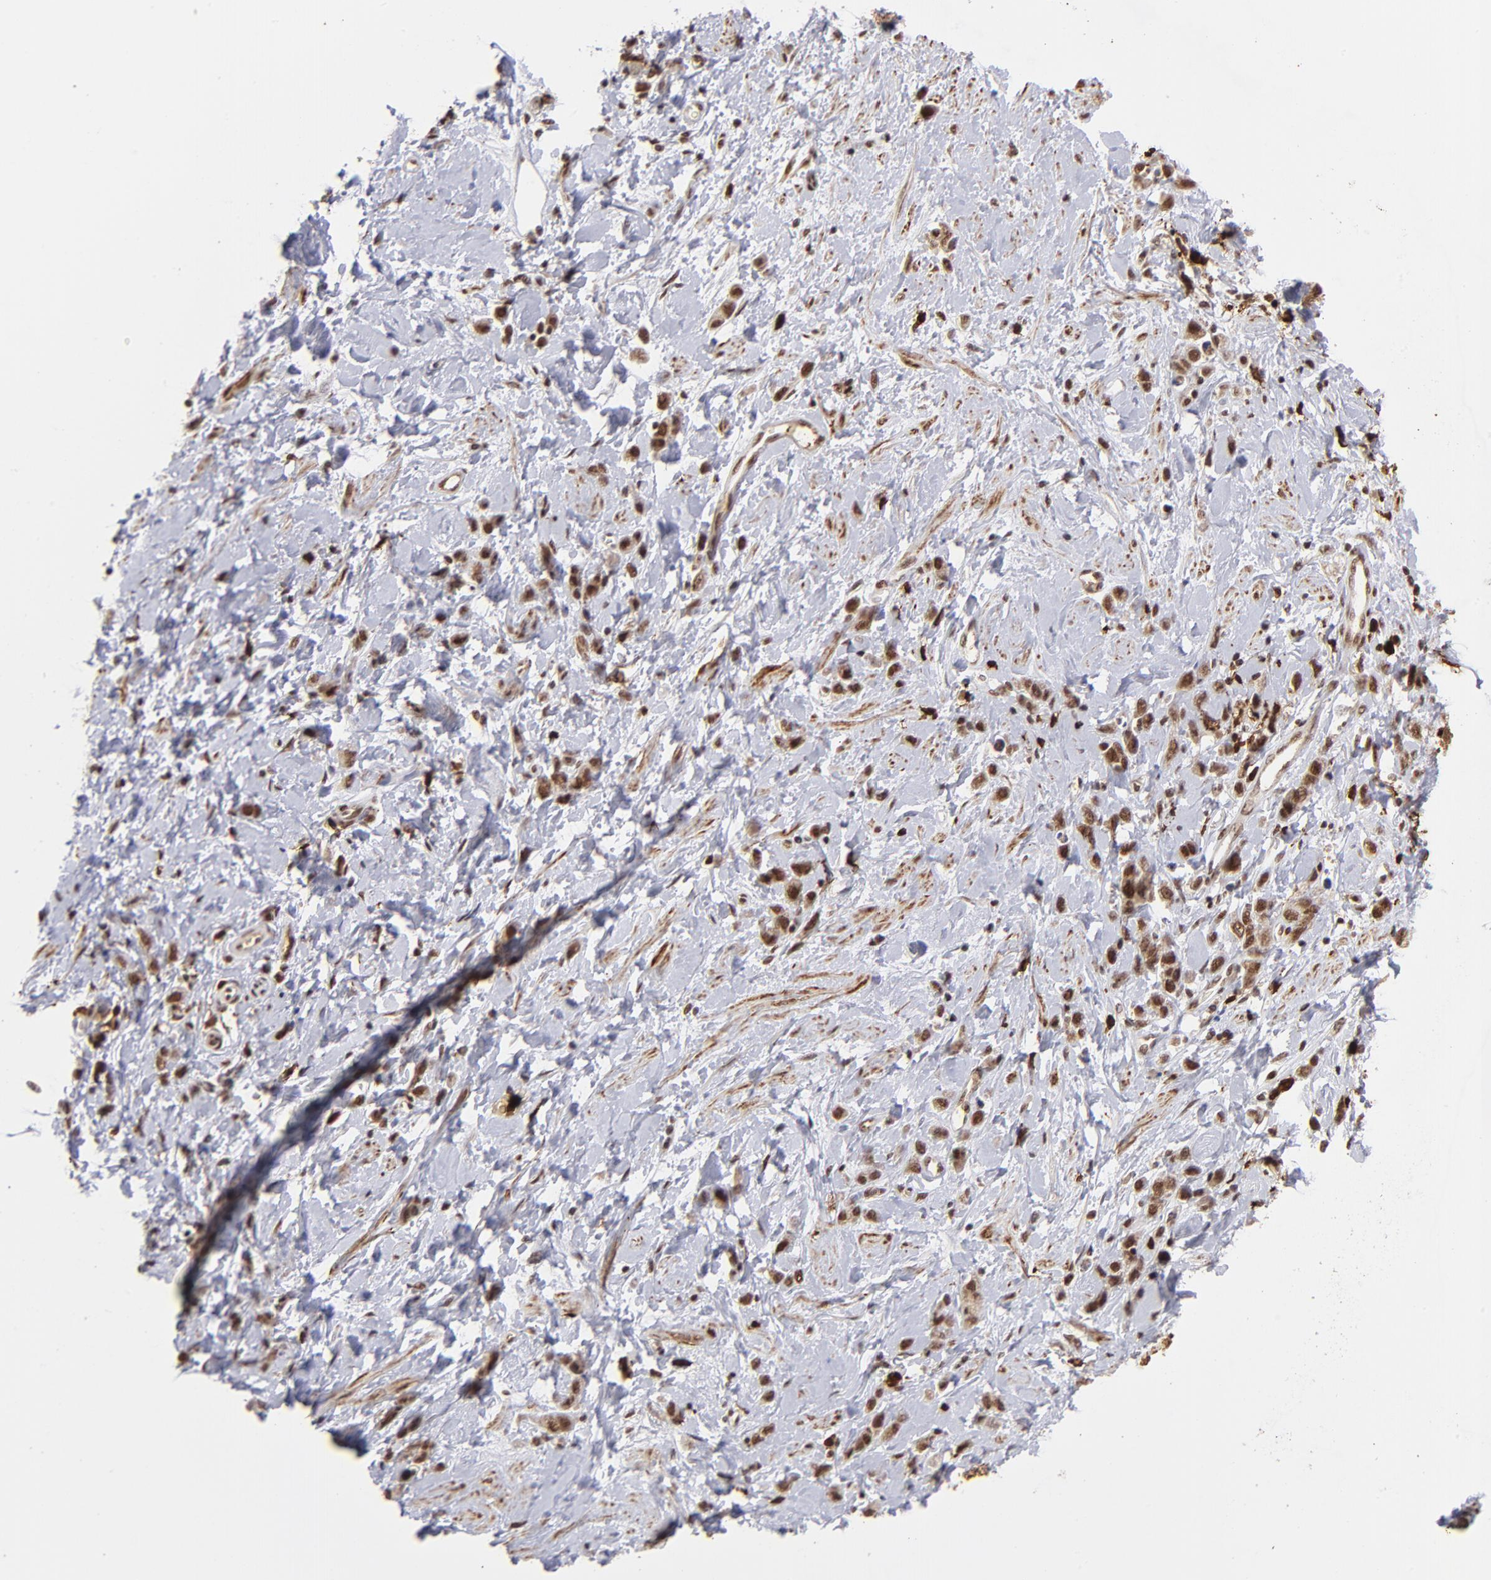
{"staining": {"intensity": "moderate", "quantity": ">75%", "location": "cytoplasmic/membranous,nuclear"}, "tissue": "stomach cancer", "cell_type": "Tumor cells", "image_type": "cancer", "snomed": [{"axis": "morphology", "description": "Normal tissue, NOS"}, {"axis": "morphology", "description": "Adenocarcinoma, NOS"}, {"axis": "topography", "description": "Stomach"}], "caption": "Human stomach cancer stained for a protein (brown) exhibits moderate cytoplasmic/membranous and nuclear positive staining in approximately >75% of tumor cells.", "gene": "ZFX", "patient": {"sex": "male", "age": 82}}